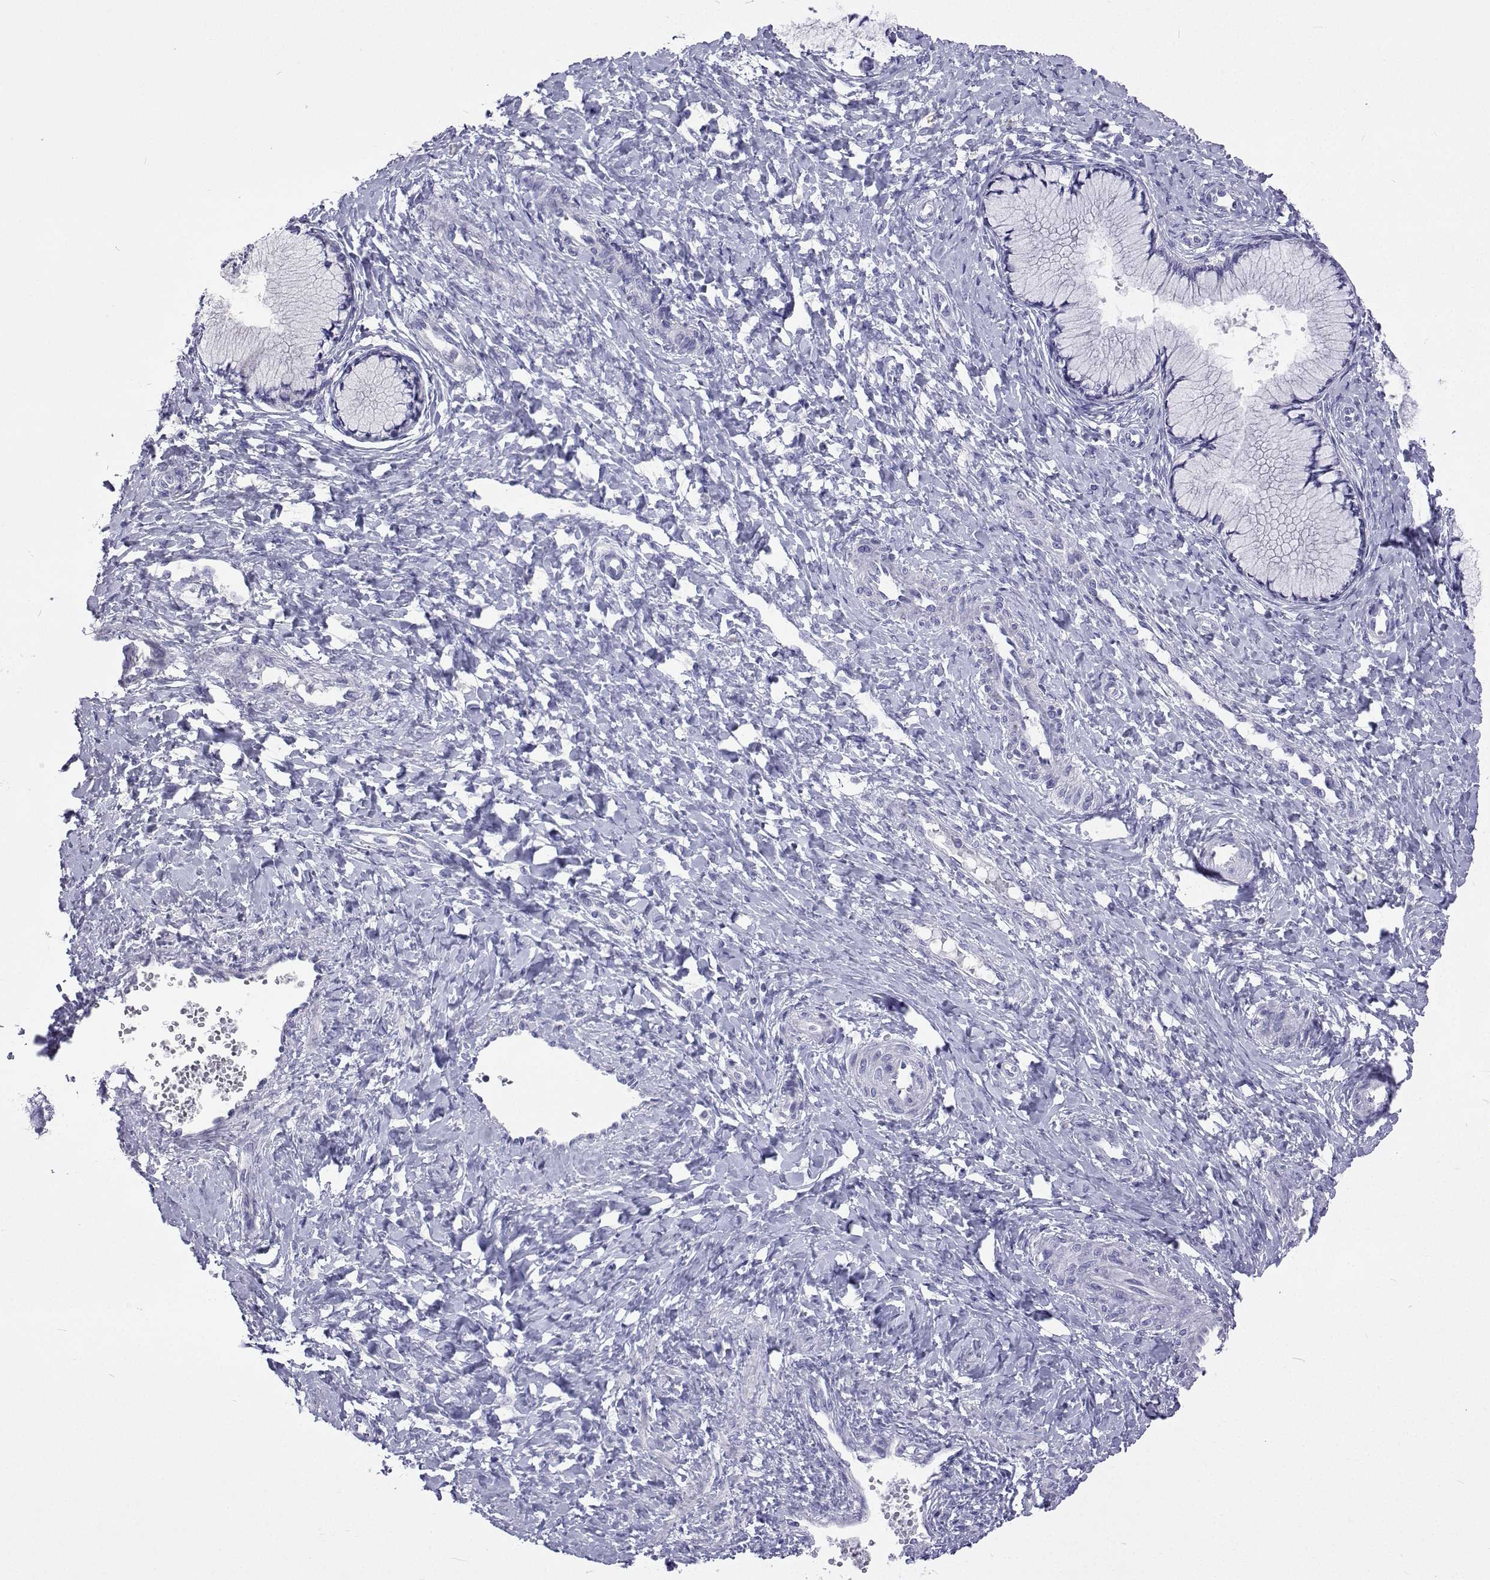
{"staining": {"intensity": "negative", "quantity": "none", "location": "none"}, "tissue": "cervix", "cell_type": "Glandular cells", "image_type": "normal", "snomed": [{"axis": "morphology", "description": "Normal tissue, NOS"}, {"axis": "topography", "description": "Cervix"}], "caption": "Photomicrograph shows no significant protein positivity in glandular cells of unremarkable cervix.", "gene": "UMODL1", "patient": {"sex": "female", "age": 37}}